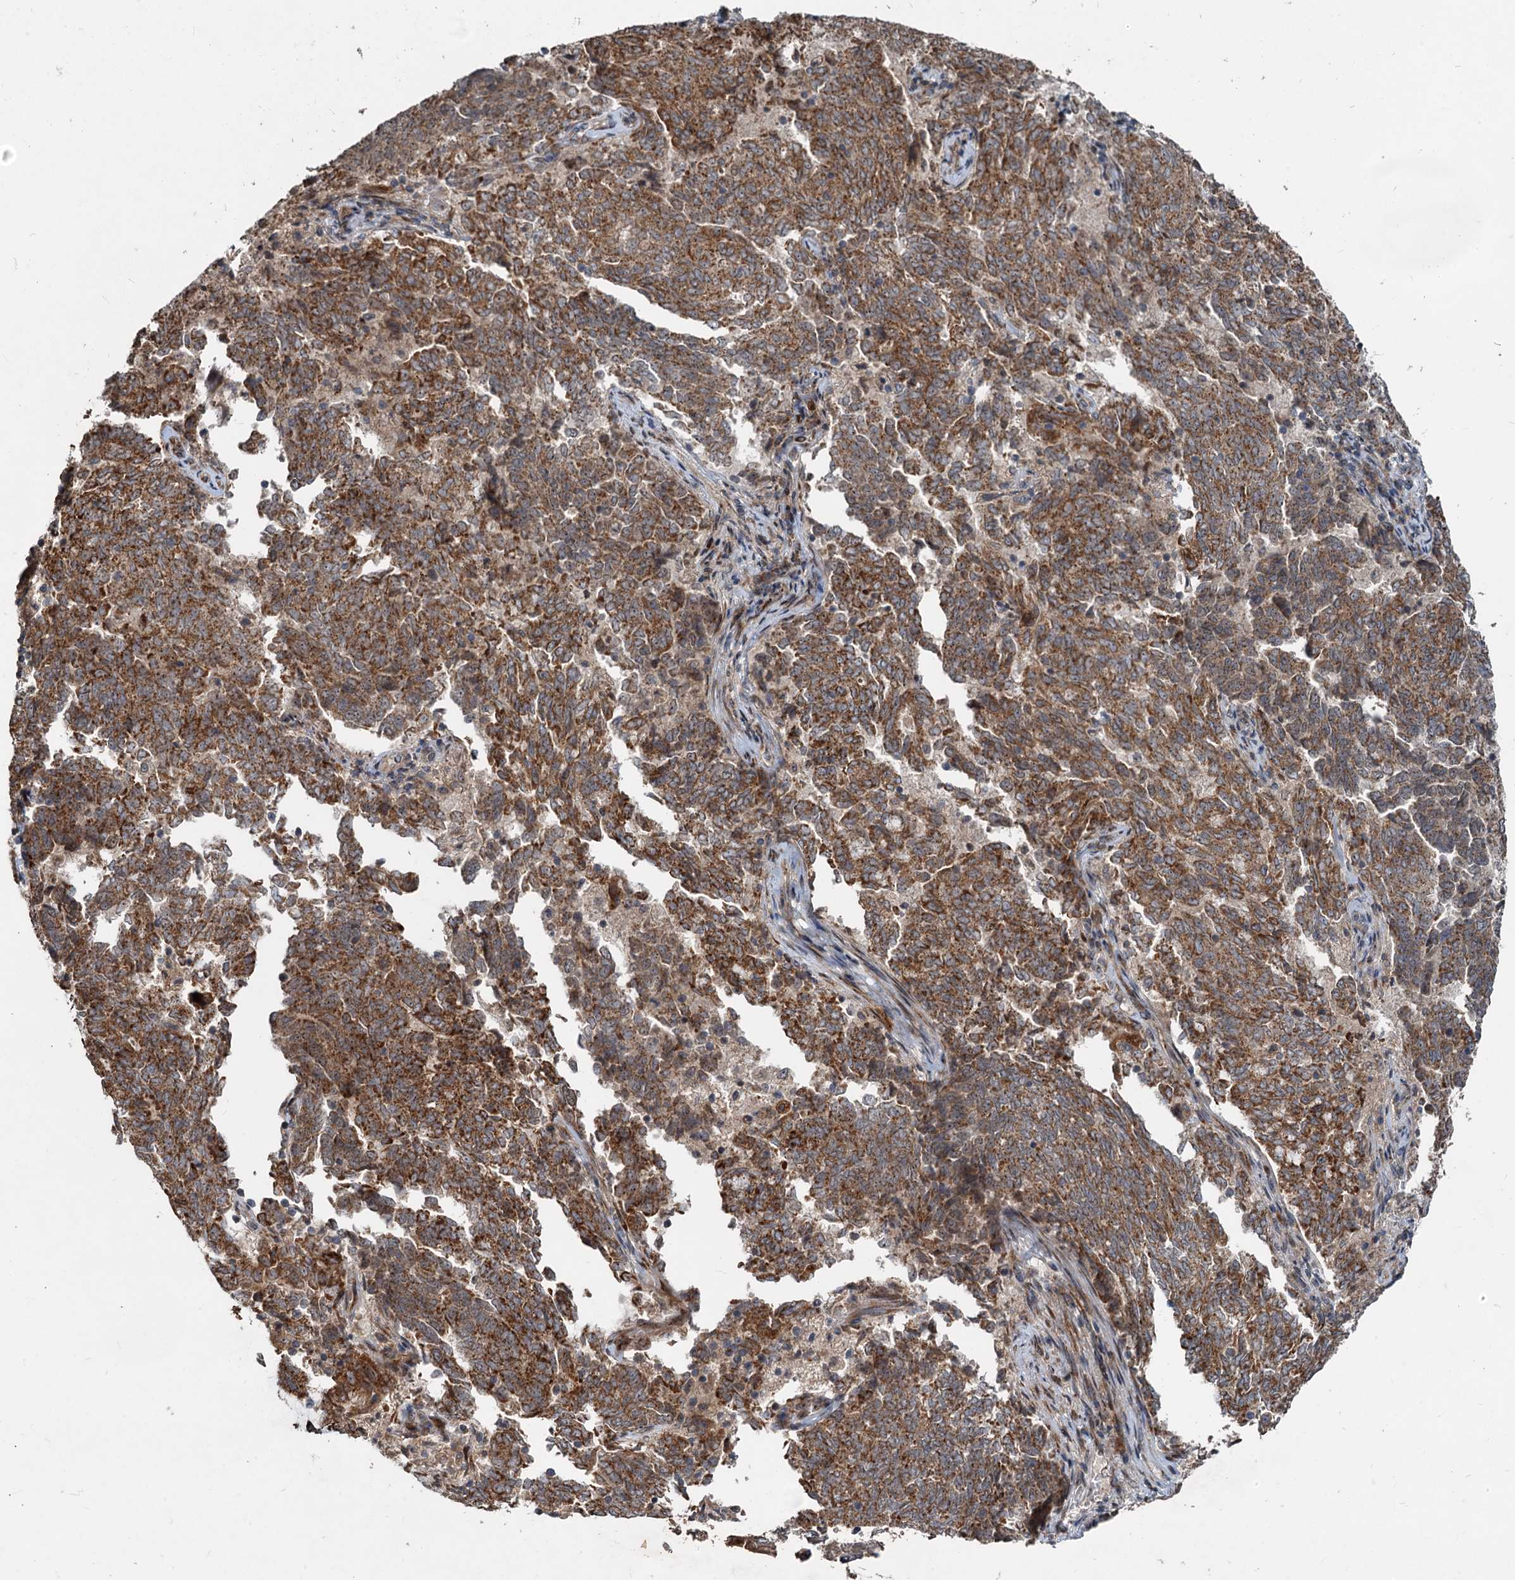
{"staining": {"intensity": "strong", "quantity": ">75%", "location": "cytoplasmic/membranous"}, "tissue": "endometrial cancer", "cell_type": "Tumor cells", "image_type": "cancer", "snomed": [{"axis": "morphology", "description": "Adenocarcinoma, NOS"}, {"axis": "topography", "description": "Endometrium"}], "caption": "High-magnification brightfield microscopy of endometrial cancer (adenocarcinoma) stained with DAB (brown) and counterstained with hematoxylin (blue). tumor cells exhibit strong cytoplasmic/membranous positivity is seen in about>75% of cells.", "gene": "CEP68", "patient": {"sex": "female", "age": 80}}